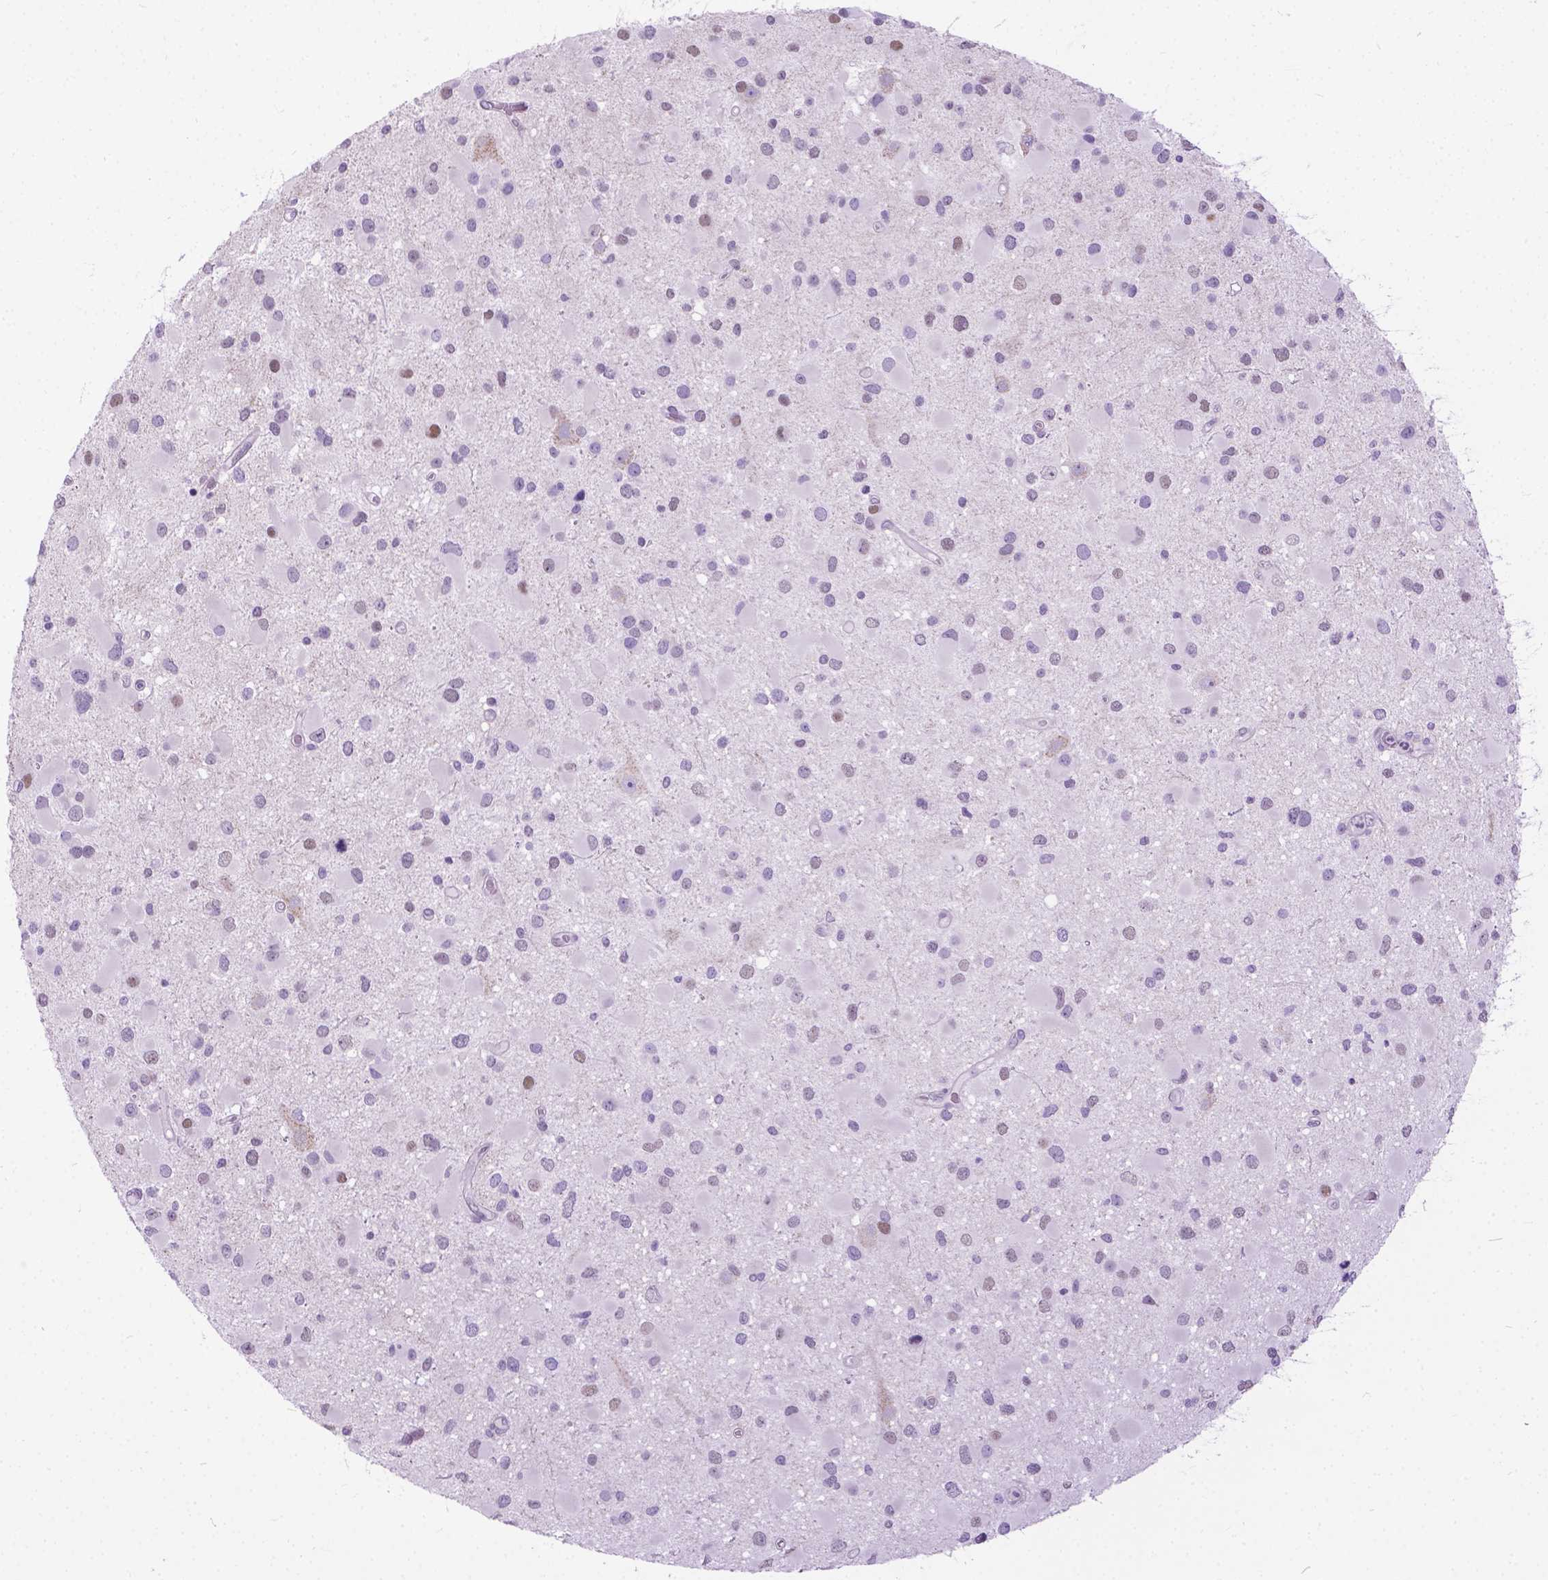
{"staining": {"intensity": "negative", "quantity": "none", "location": "none"}, "tissue": "glioma", "cell_type": "Tumor cells", "image_type": "cancer", "snomed": [{"axis": "morphology", "description": "Glioma, malignant, Low grade"}, {"axis": "topography", "description": "Brain"}], "caption": "The image reveals no significant positivity in tumor cells of glioma.", "gene": "APCDD1L", "patient": {"sex": "female", "age": 32}}